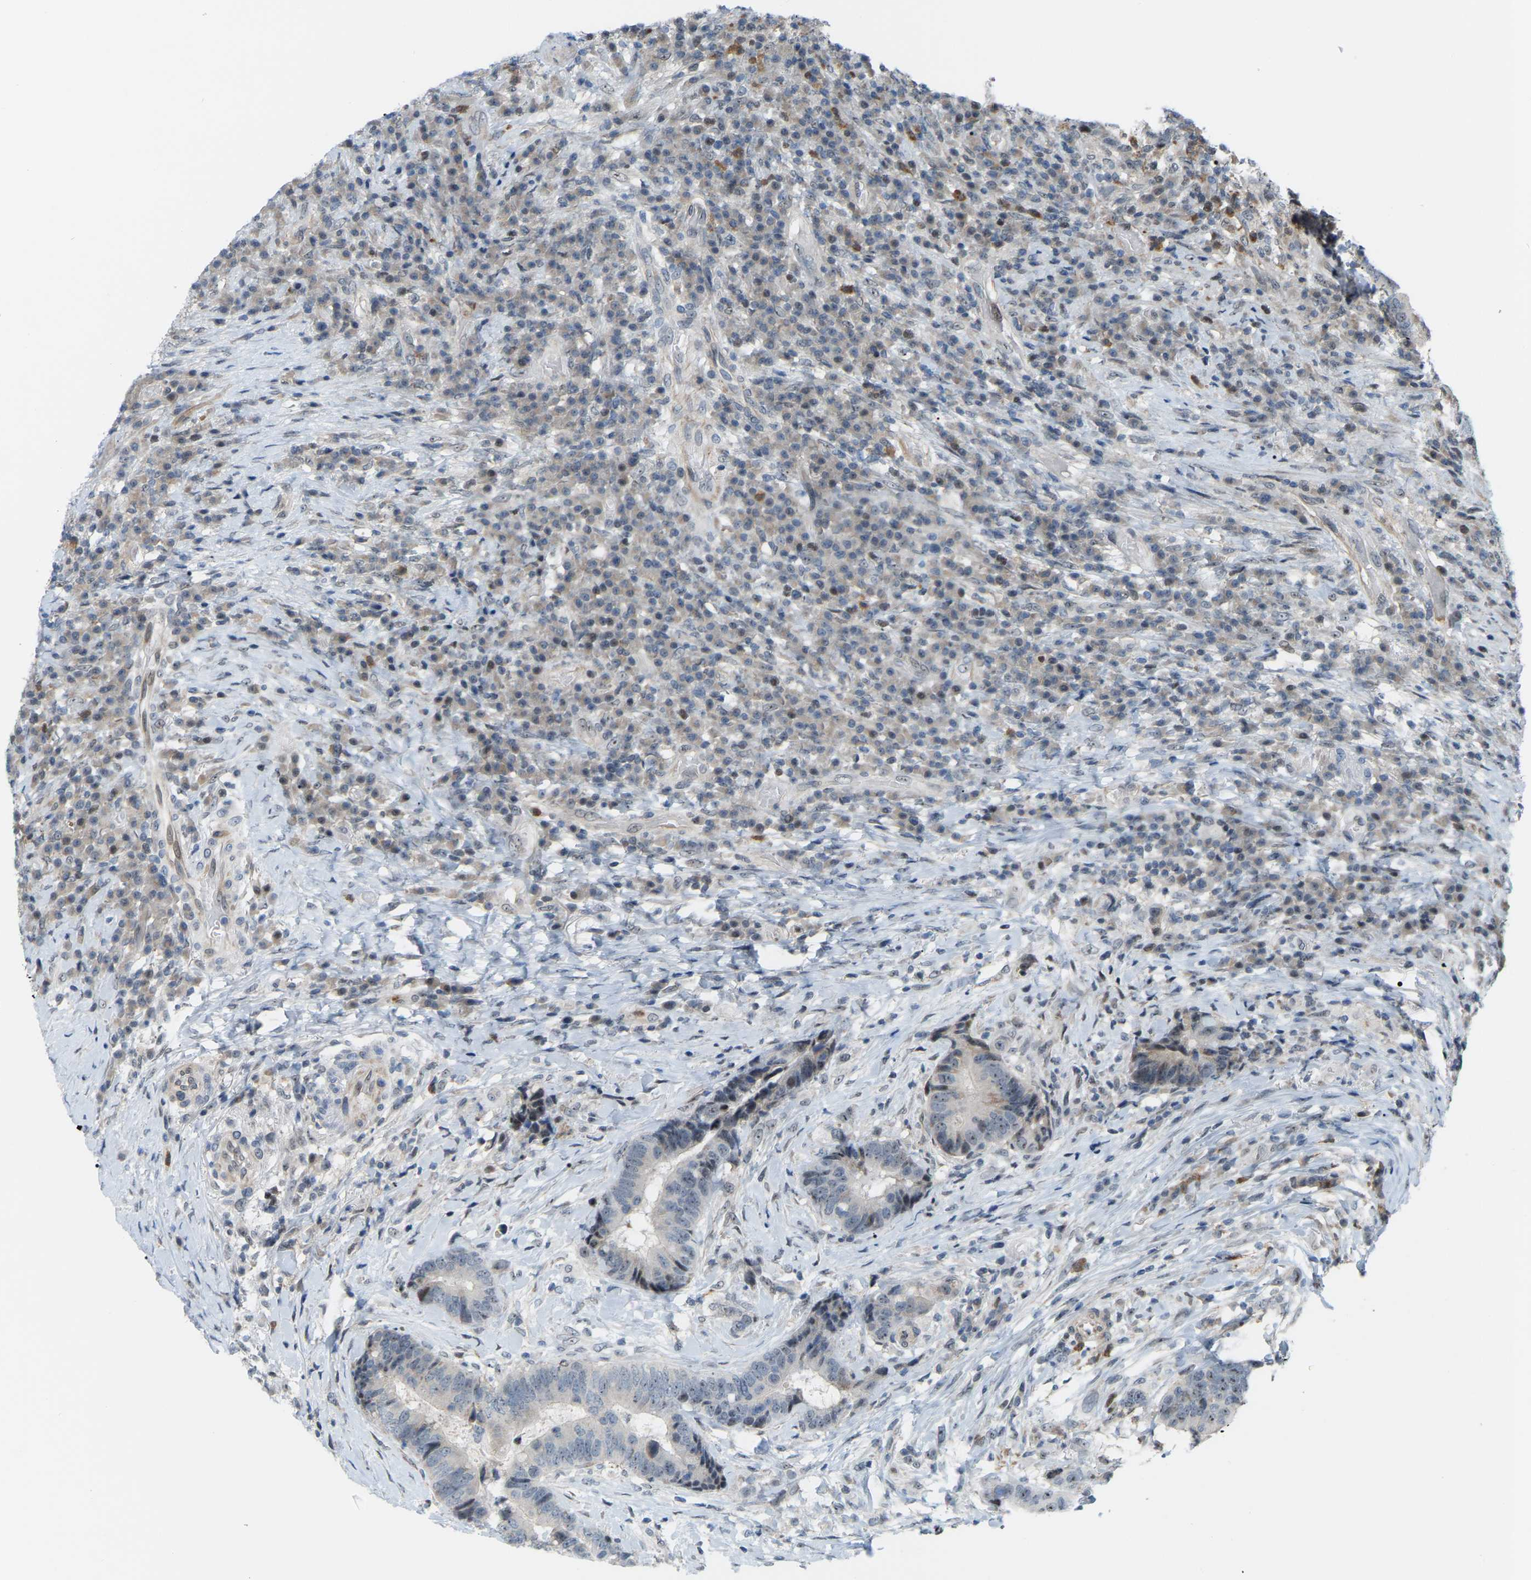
{"staining": {"intensity": "weak", "quantity": "<25%", "location": "nuclear"}, "tissue": "colorectal cancer", "cell_type": "Tumor cells", "image_type": "cancer", "snomed": [{"axis": "morphology", "description": "Adenocarcinoma, NOS"}, {"axis": "topography", "description": "Rectum"}, {"axis": "topography", "description": "Anal"}], "caption": "Tumor cells show no significant protein expression in colorectal adenocarcinoma. Nuclei are stained in blue.", "gene": "CROT", "patient": {"sex": "female", "age": 89}}